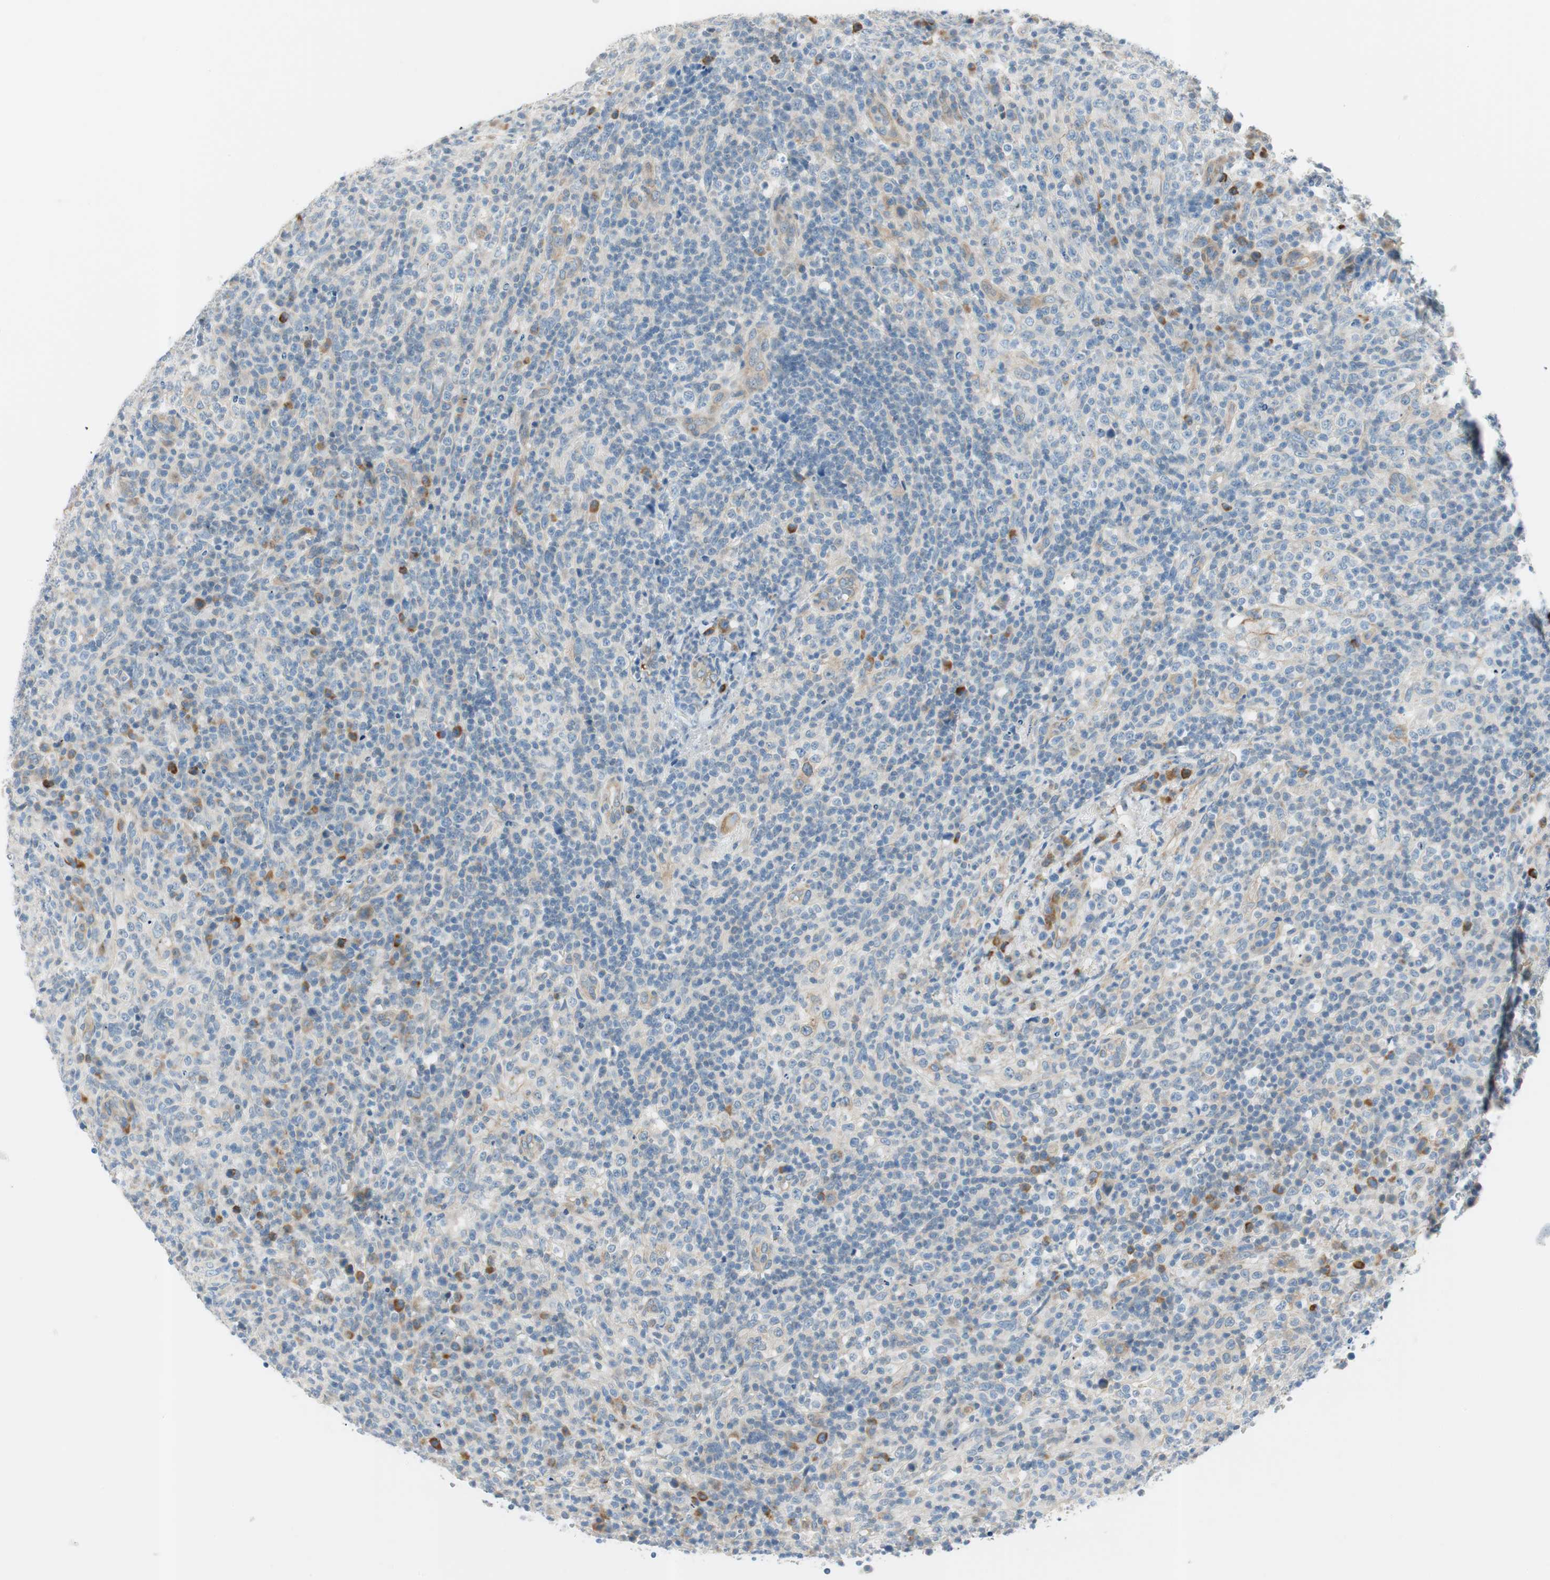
{"staining": {"intensity": "strong", "quantity": "<25%", "location": "cytoplasmic/membranous"}, "tissue": "lymphoma", "cell_type": "Tumor cells", "image_type": "cancer", "snomed": [{"axis": "morphology", "description": "Malignant lymphoma, non-Hodgkin's type, High grade"}, {"axis": "topography", "description": "Lymph node"}], "caption": "A brown stain labels strong cytoplasmic/membranous staining of a protein in human malignant lymphoma, non-Hodgkin's type (high-grade) tumor cells.", "gene": "CDK3", "patient": {"sex": "female", "age": 76}}